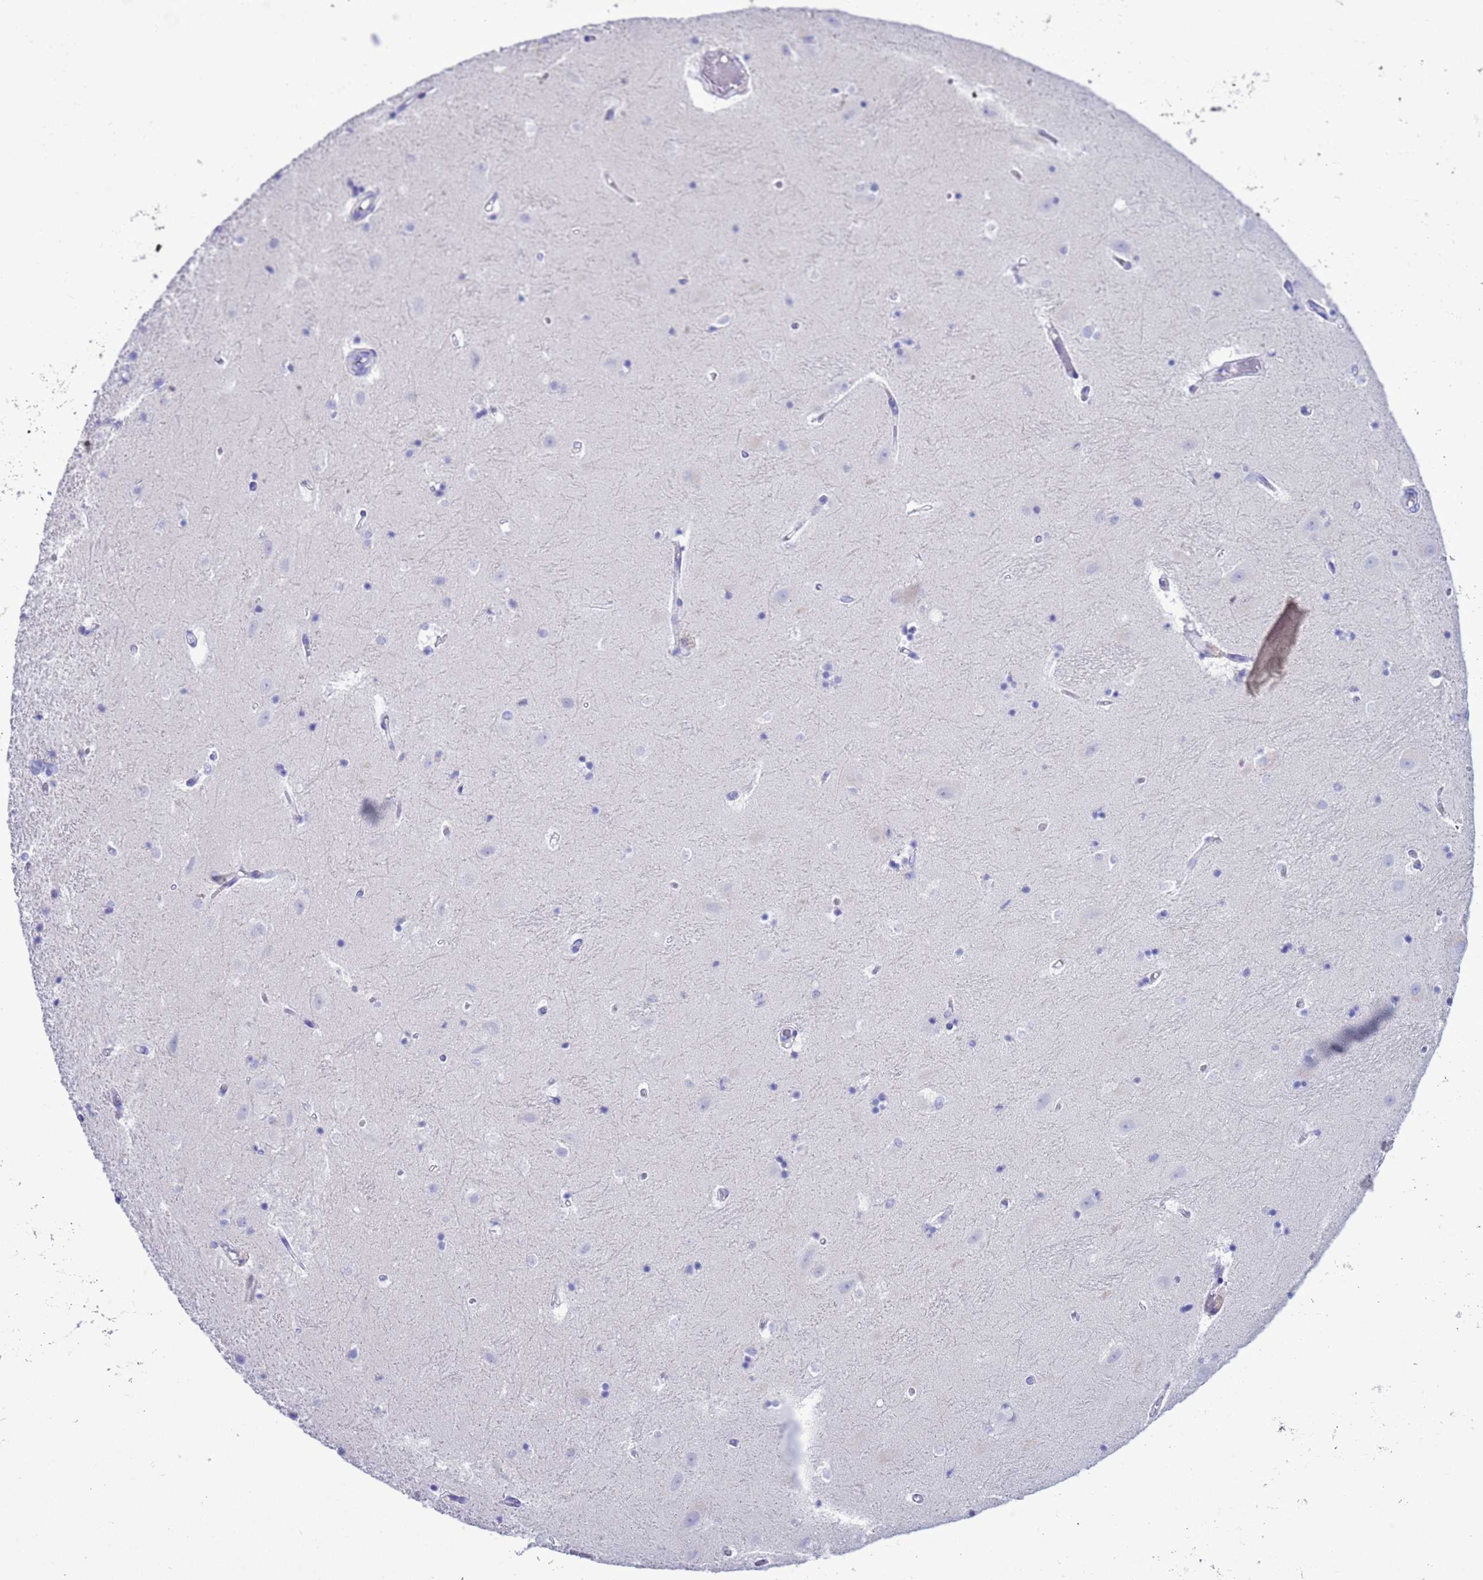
{"staining": {"intensity": "negative", "quantity": "none", "location": "none"}, "tissue": "hippocampus", "cell_type": "Glial cells", "image_type": "normal", "snomed": [{"axis": "morphology", "description": "Normal tissue, NOS"}, {"axis": "topography", "description": "Hippocampus"}], "caption": "This is a micrograph of immunohistochemistry staining of benign hippocampus, which shows no positivity in glial cells. (Brightfield microscopy of DAB immunohistochemistry at high magnification).", "gene": "GSTM1", "patient": {"sex": "female", "age": 52}}